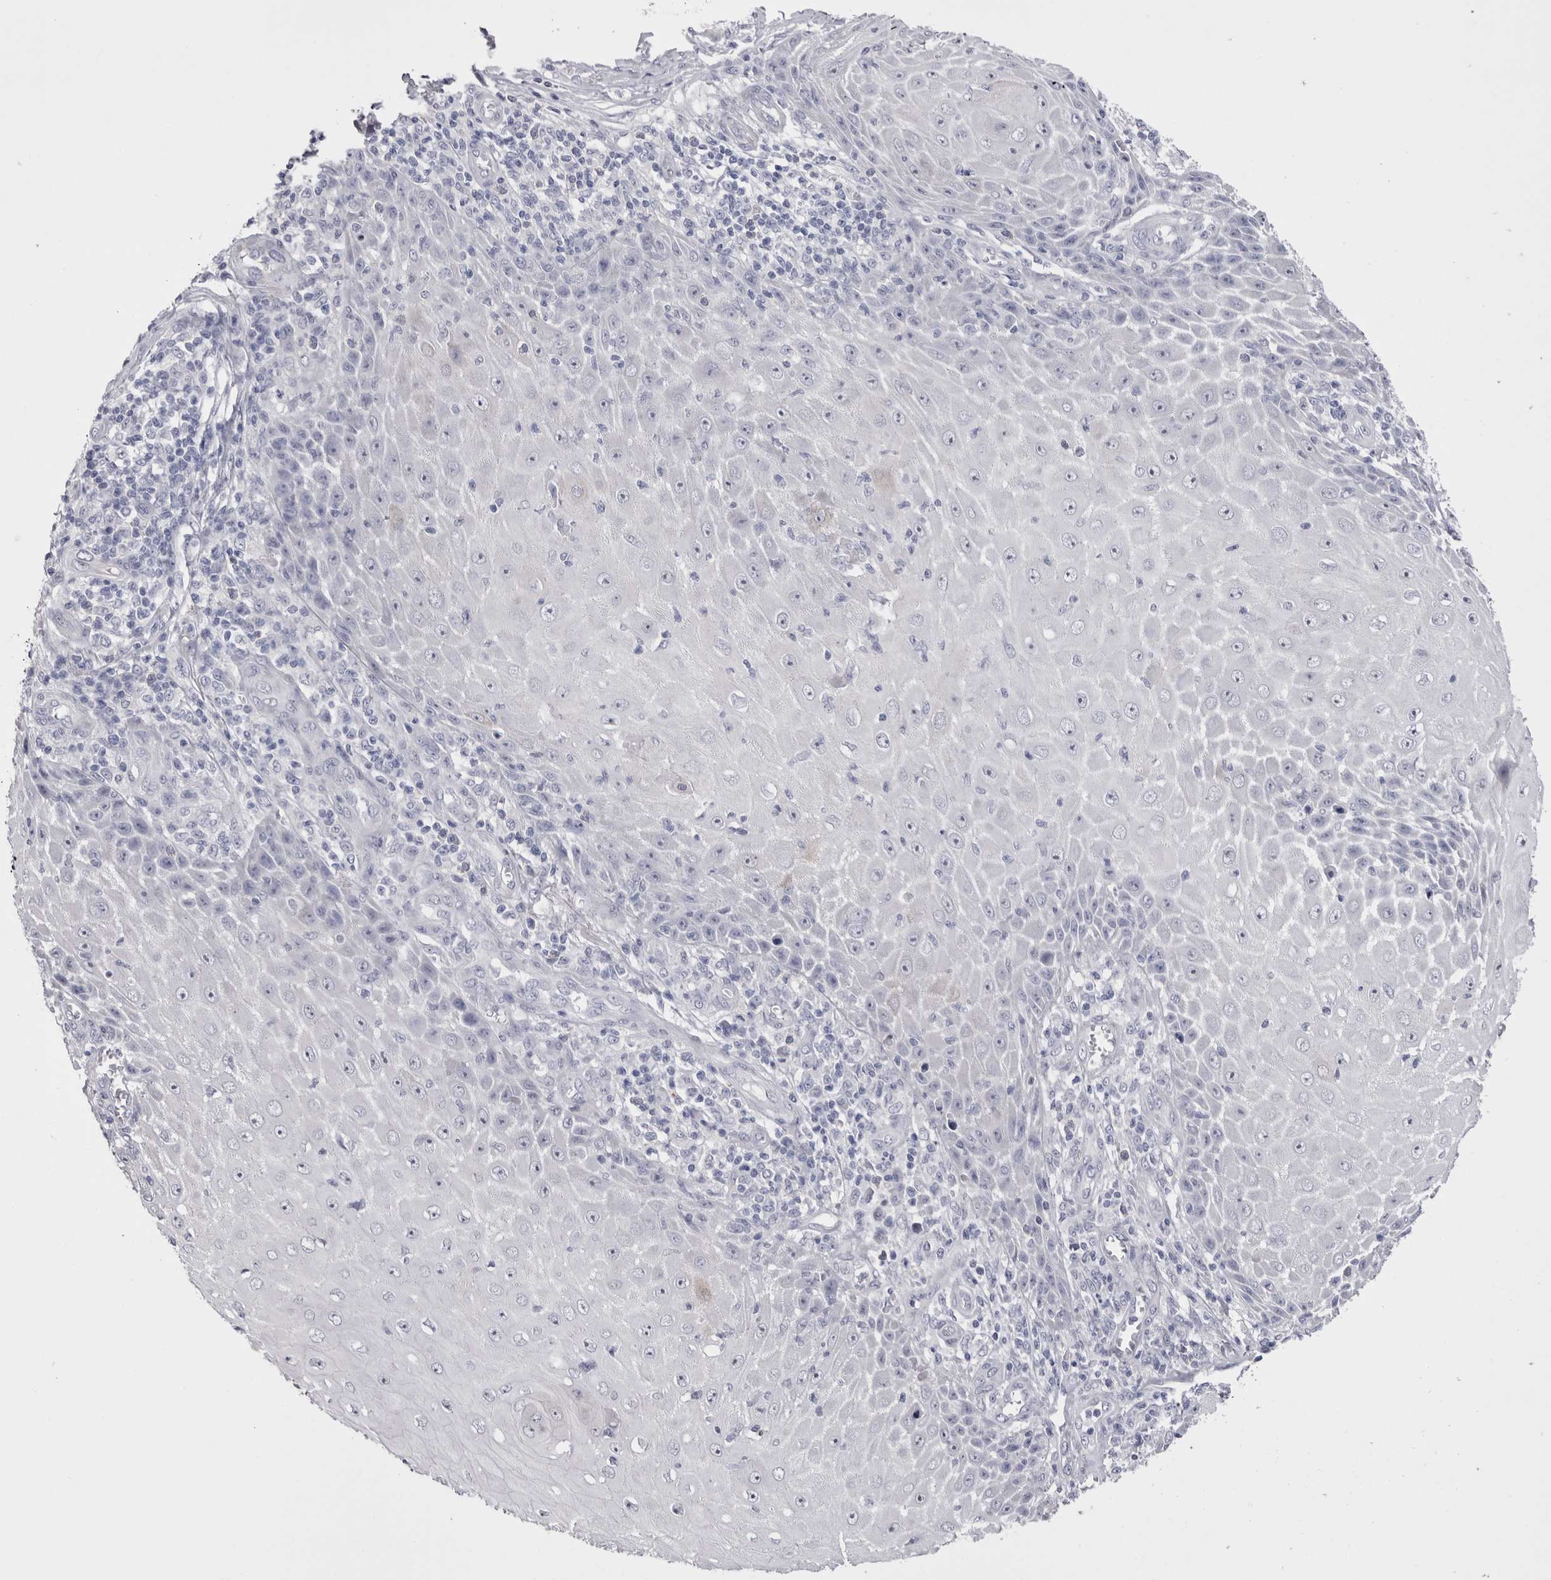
{"staining": {"intensity": "negative", "quantity": "none", "location": "none"}, "tissue": "skin cancer", "cell_type": "Tumor cells", "image_type": "cancer", "snomed": [{"axis": "morphology", "description": "Squamous cell carcinoma, NOS"}, {"axis": "topography", "description": "Skin"}], "caption": "Tumor cells show no significant staining in squamous cell carcinoma (skin). (Immunohistochemistry, brightfield microscopy, high magnification).", "gene": "PWP2", "patient": {"sex": "female", "age": 73}}